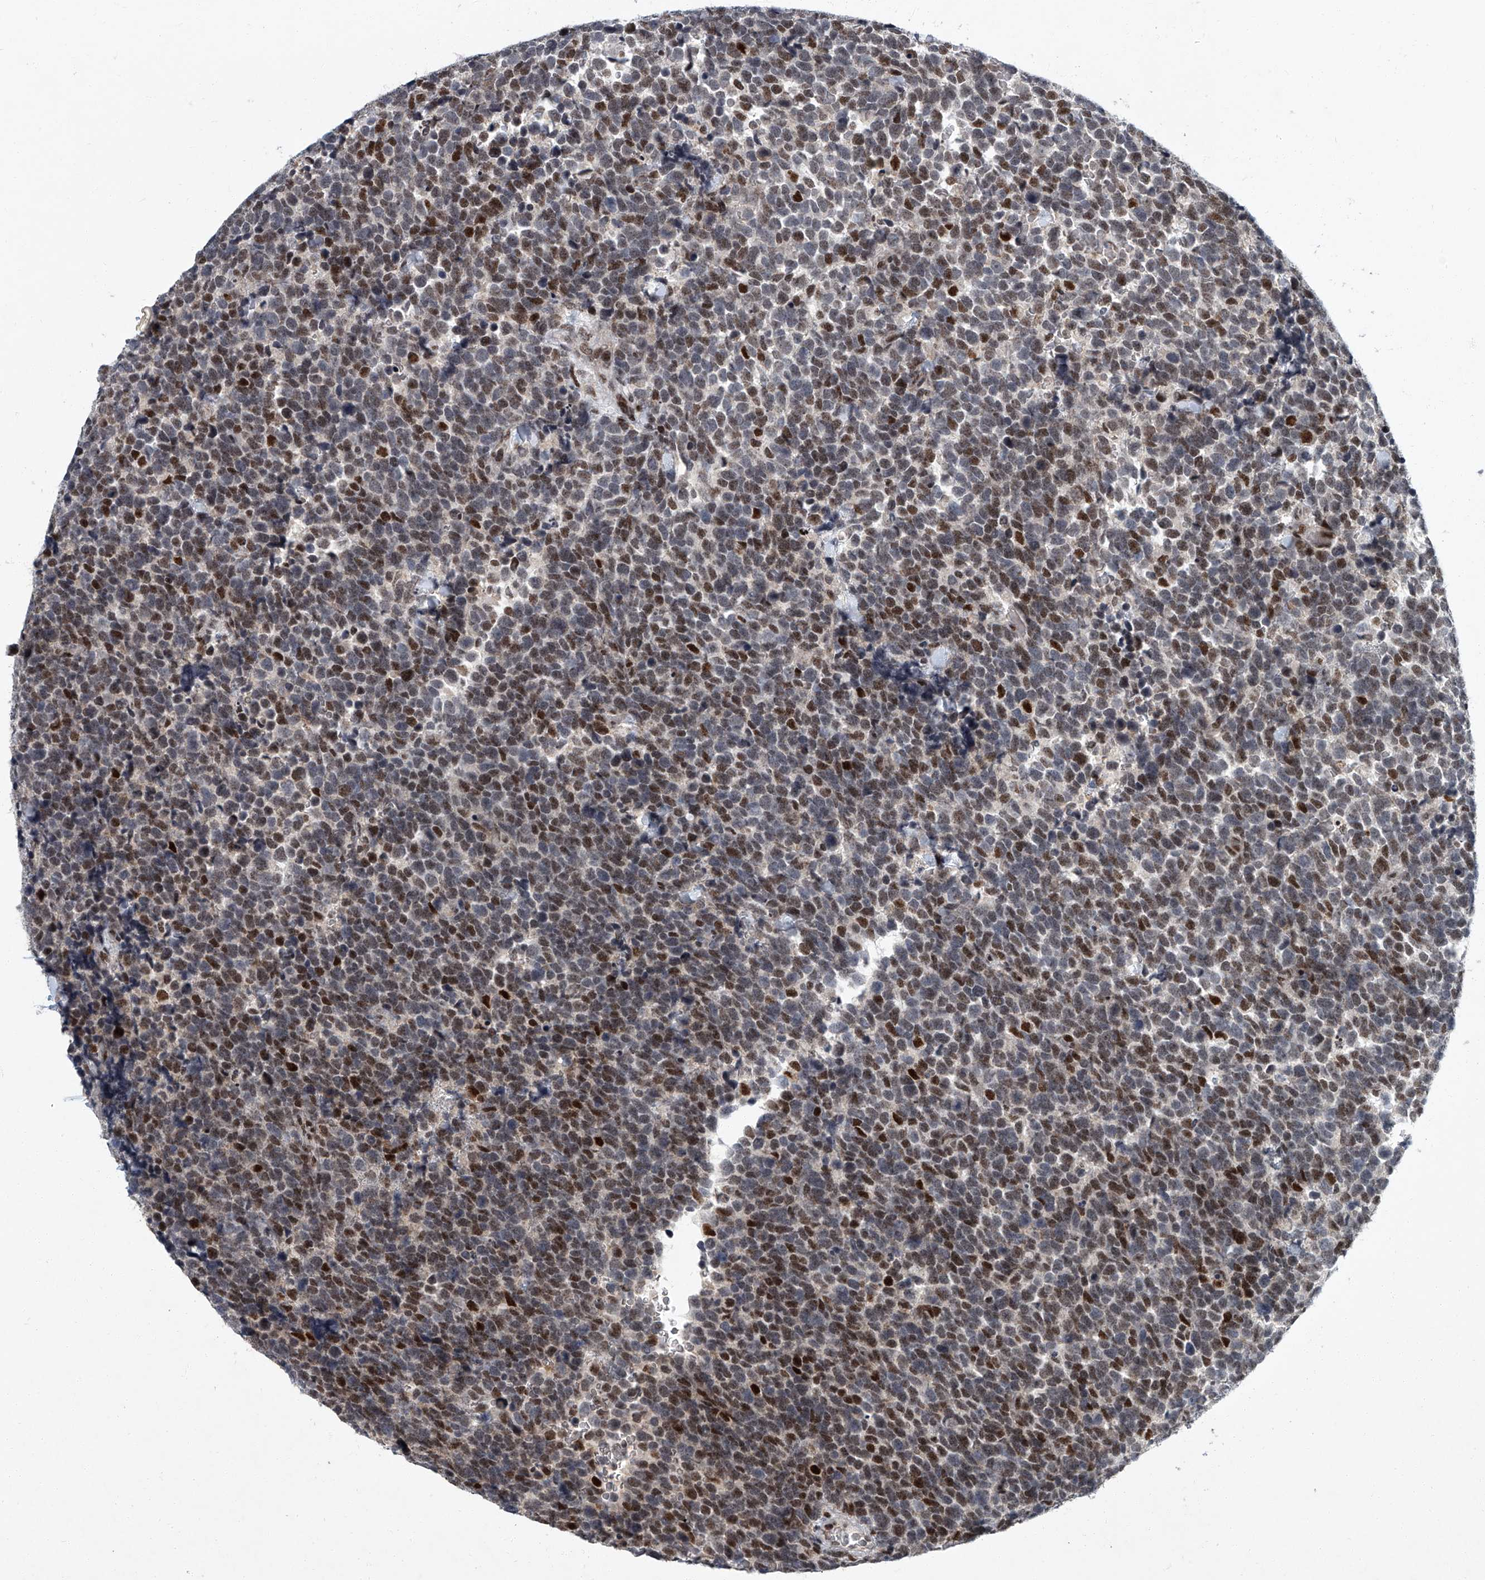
{"staining": {"intensity": "moderate", "quantity": "25%-75%", "location": "nuclear"}, "tissue": "urothelial cancer", "cell_type": "Tumor cells", "image_type": "cancer", "snomed": [{"axis": "morphology", "description": "Urothelial carcinoma, High grade"}, {"axis": "topography", "description": "Urinary bladder"}], "caption": "Immunohistochemistry of human urothelial cancer reveals medium levels of moderate nuclear positivity in approximately 25%-75% of tumor cells.", "gene": "TFDP1", "patient": {"sex": "female", "age": 82}}